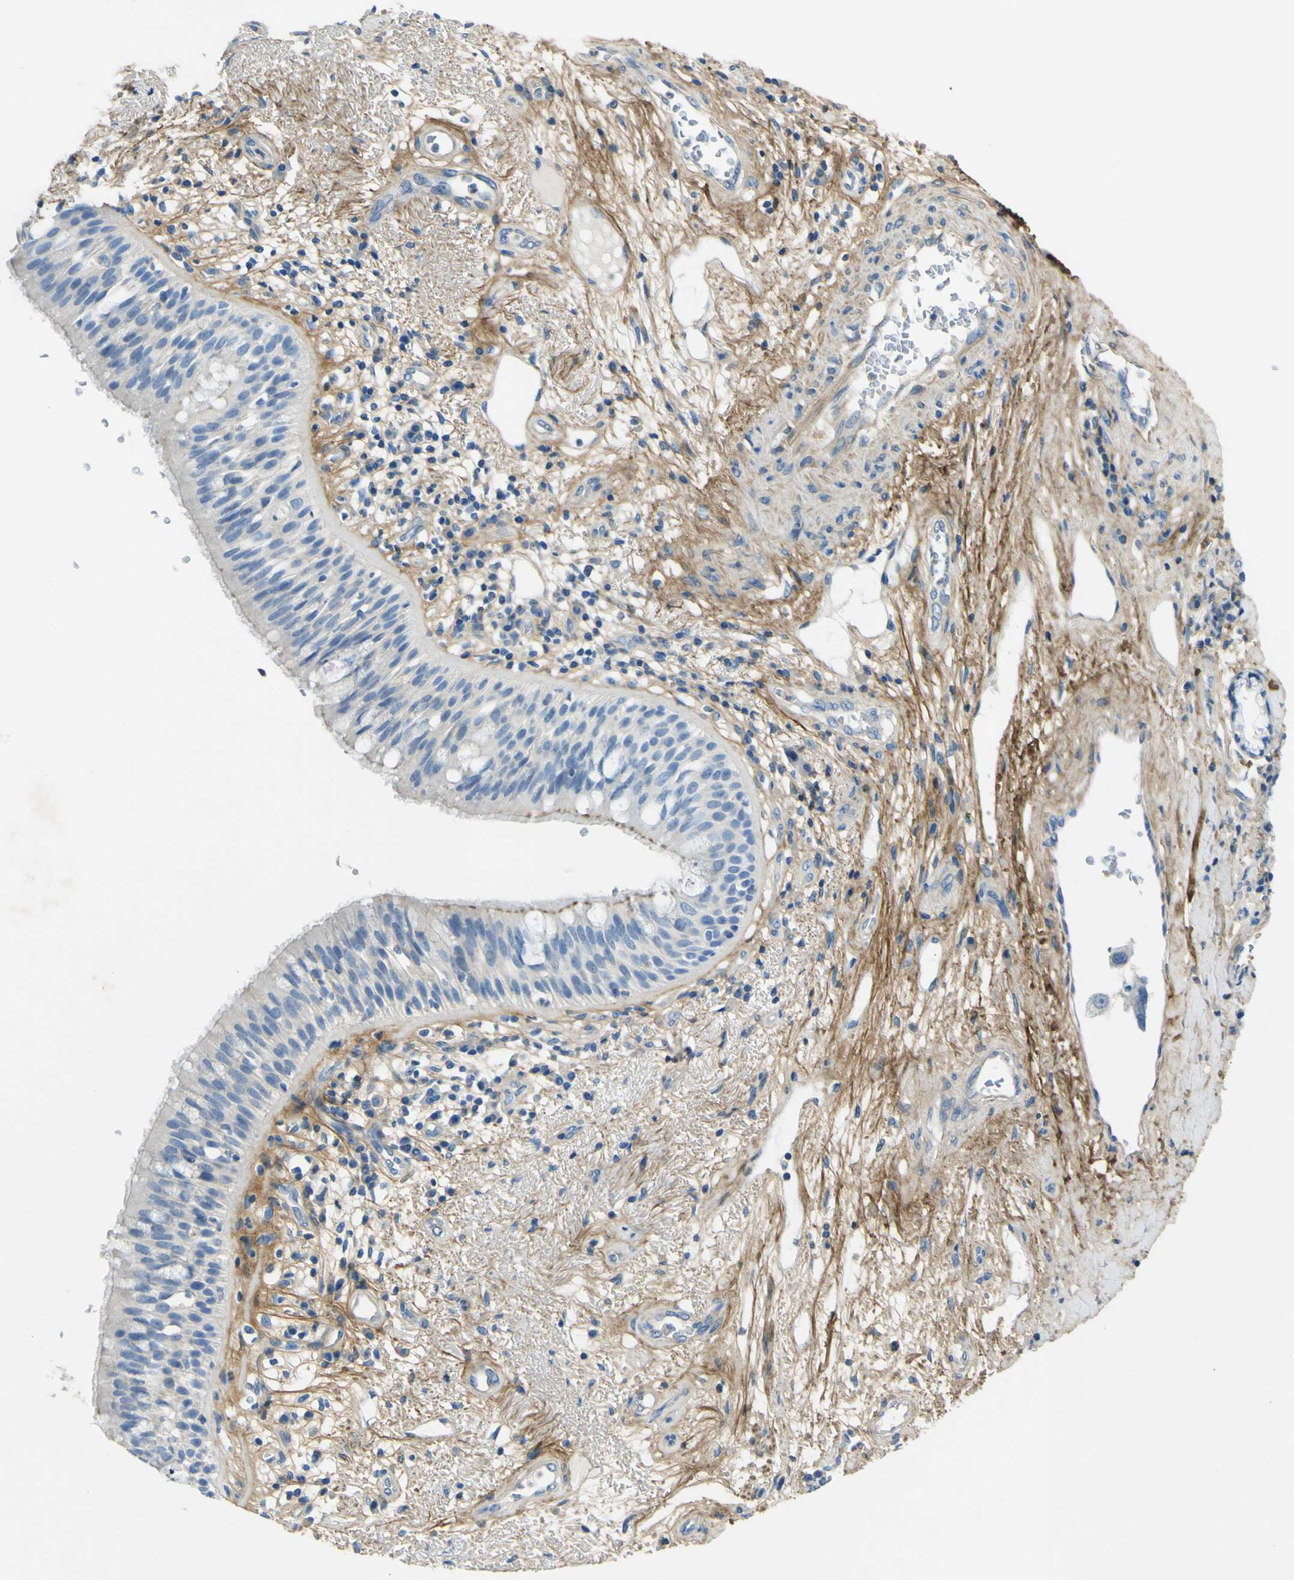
{"staining": {"intensity": "negative", "quantity": "none", "location": "none"}, "tissue": "bronchus", "cell_type": "Respiratory epithelial cells", "image_type": "normal", "snomed": [{"axis": "morphology", "description": "Normal tissue, NOS"}, {"axis": "morphology", "description": "Adenocarcinoma, NOS"}, {"axis": "morphology", "description": "Adenocarcinoma, metastatic, NOS"}, {"axis": "topography", "description": "Lymph node"}, {"axis": "topography", "description": "Bronchus"}, {"axis": "topography", "description": "Lung"}], "caption": "The immunohistochemistry photomicrograph has no significant expression in respiratory epithelial cells of bronchus. (DAB (3,3'-diaminobenzidine) immunohistochemistry visualized using brightfield microscopy, high magnification).", "gene": "OGN", "patient": {"sex": "female", "age": 54}}